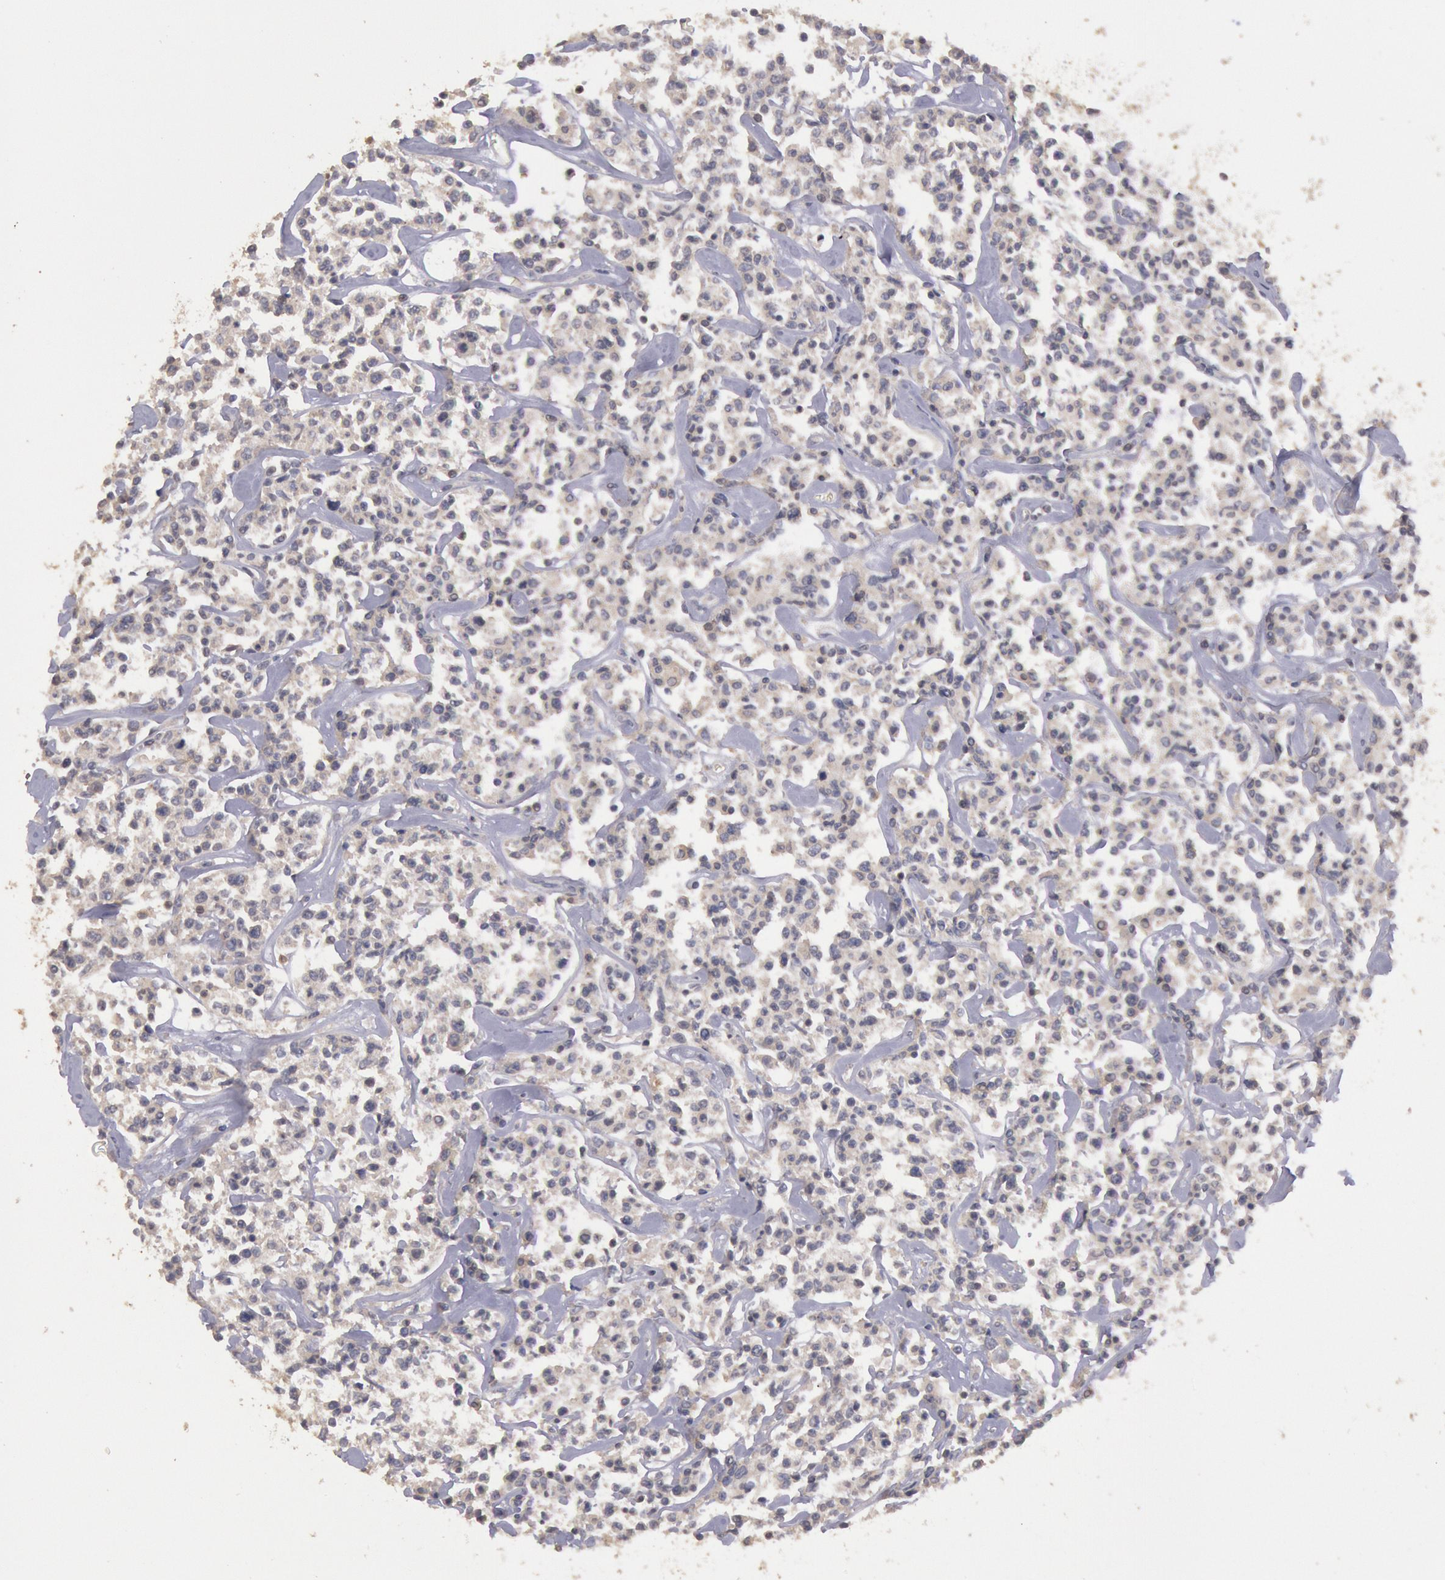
{"staining": {"intensity": "weak", "quantity": "25%-75%", "location": "cytoplasmic/membranous"}, "tissue": "lymphoma", "cell_type": "Tumor cells", "image_type": "cancer", "snomed": [{"axis": "morphology", "description": "Malignant lymphoma, non-Hodgkin's type, Low grade"}, {"axis": "topography", "description": "Small intestine"}], "caption": "Immunohistochemistry (IHC) (DAB (3,3'-diaminobenzidine)) staining of lymphoma exhibits weak cytoplasmic/membranous protein staining in approximately 25%-75% of tumor cells.", "gene": "PIK3R1", "patient": {"sex": "female", "age": 59}}